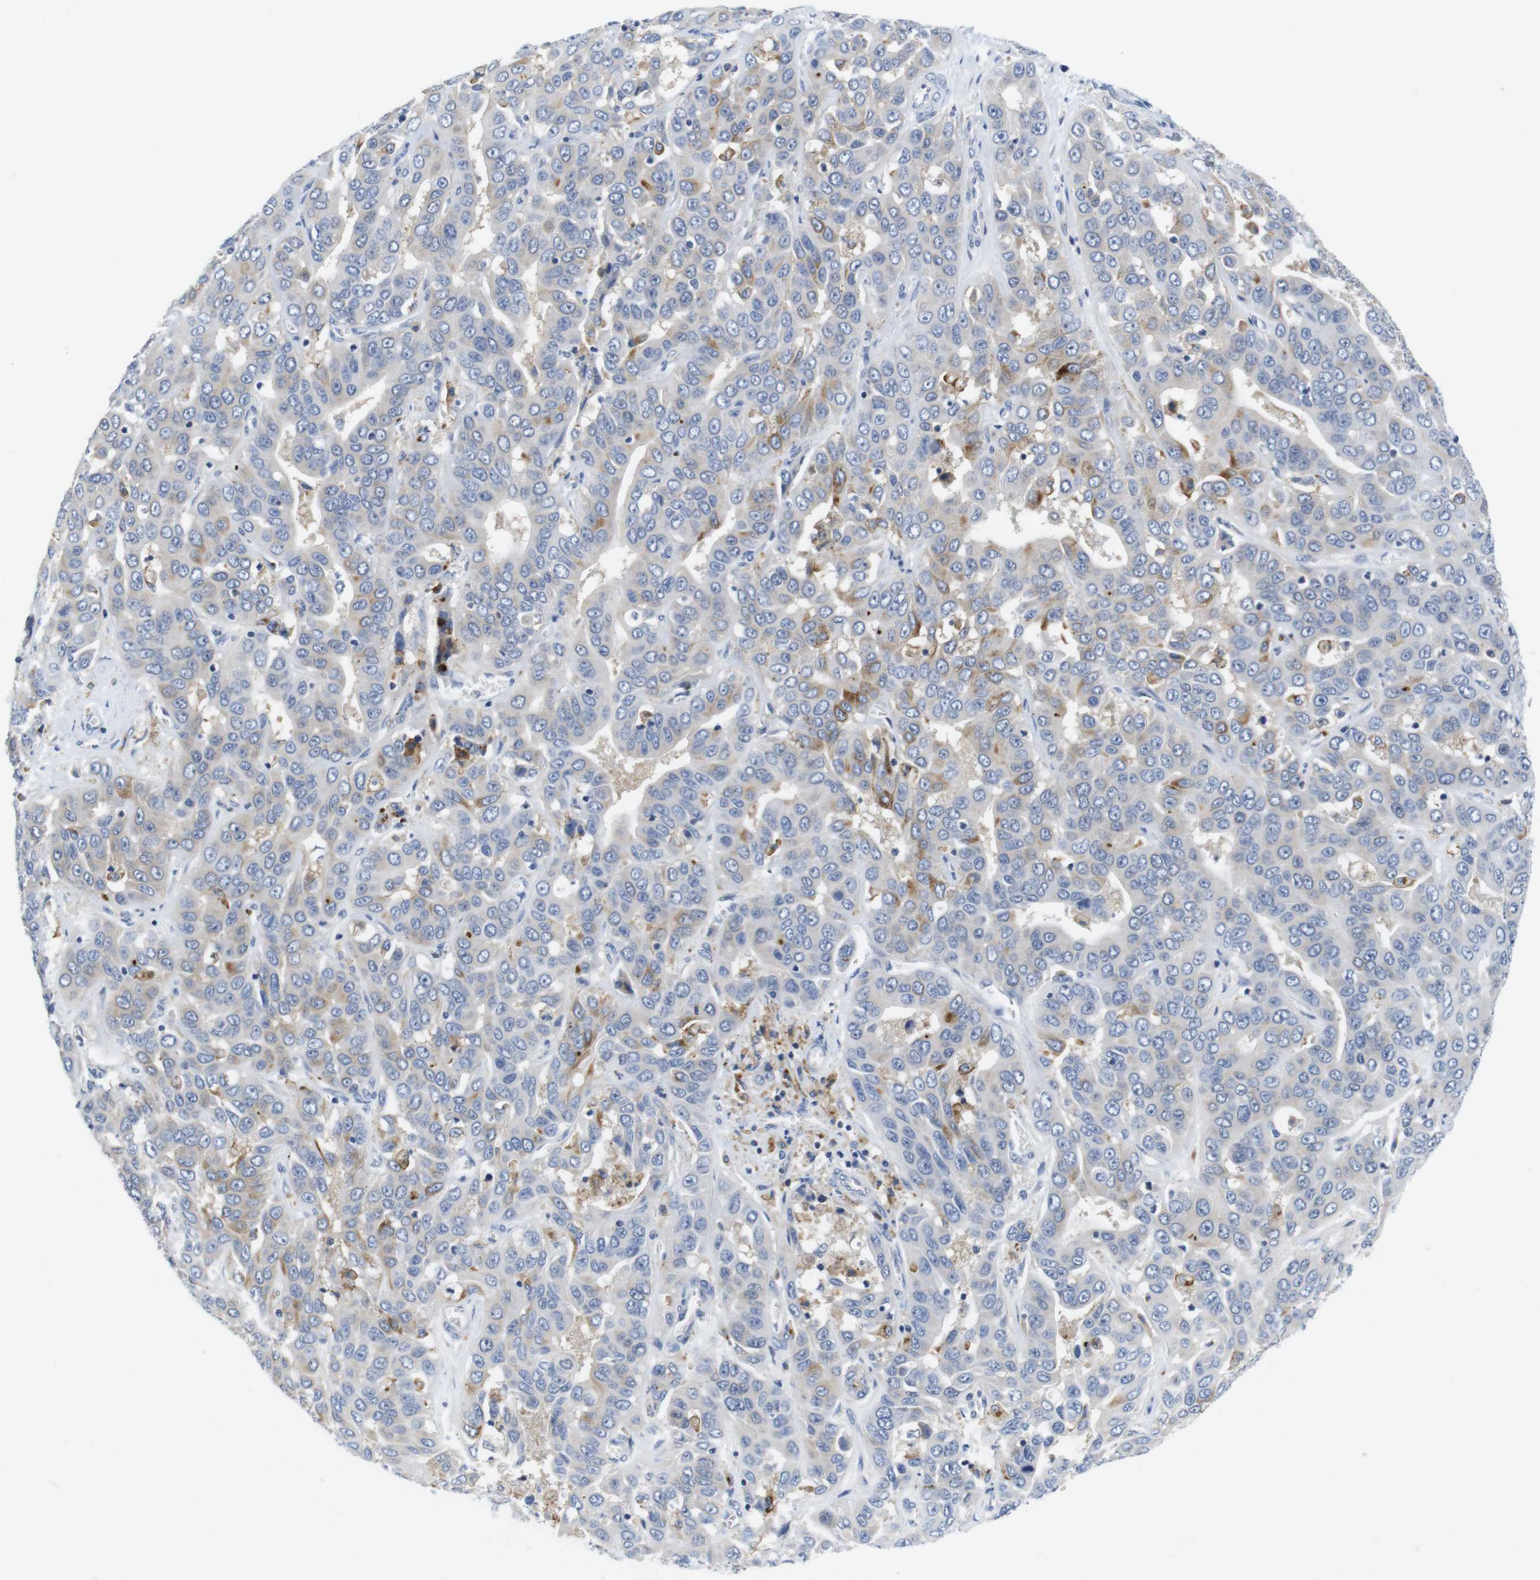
{"staining": {"intensity": "moderate", "quantity": "<25%", "location": "cytoplasmic/membranous"}, "tissue": "liver cancer", "cell_type": "Tumor cells", "image_type": "cancer", "snomed": [{"axis": "morphology", "description": "Cholangiocarcinoma"}, {"axis": "topography", "description": "Liver"}], "caption": "This is an image of immunohistochemistry staining of liver cholangiocarcinoma, which shows moderate expression in the cytoplasmic/membranous of tumor cells.", "gene": "CNGA2", "patient": {"sex": "female", "age": 52}}